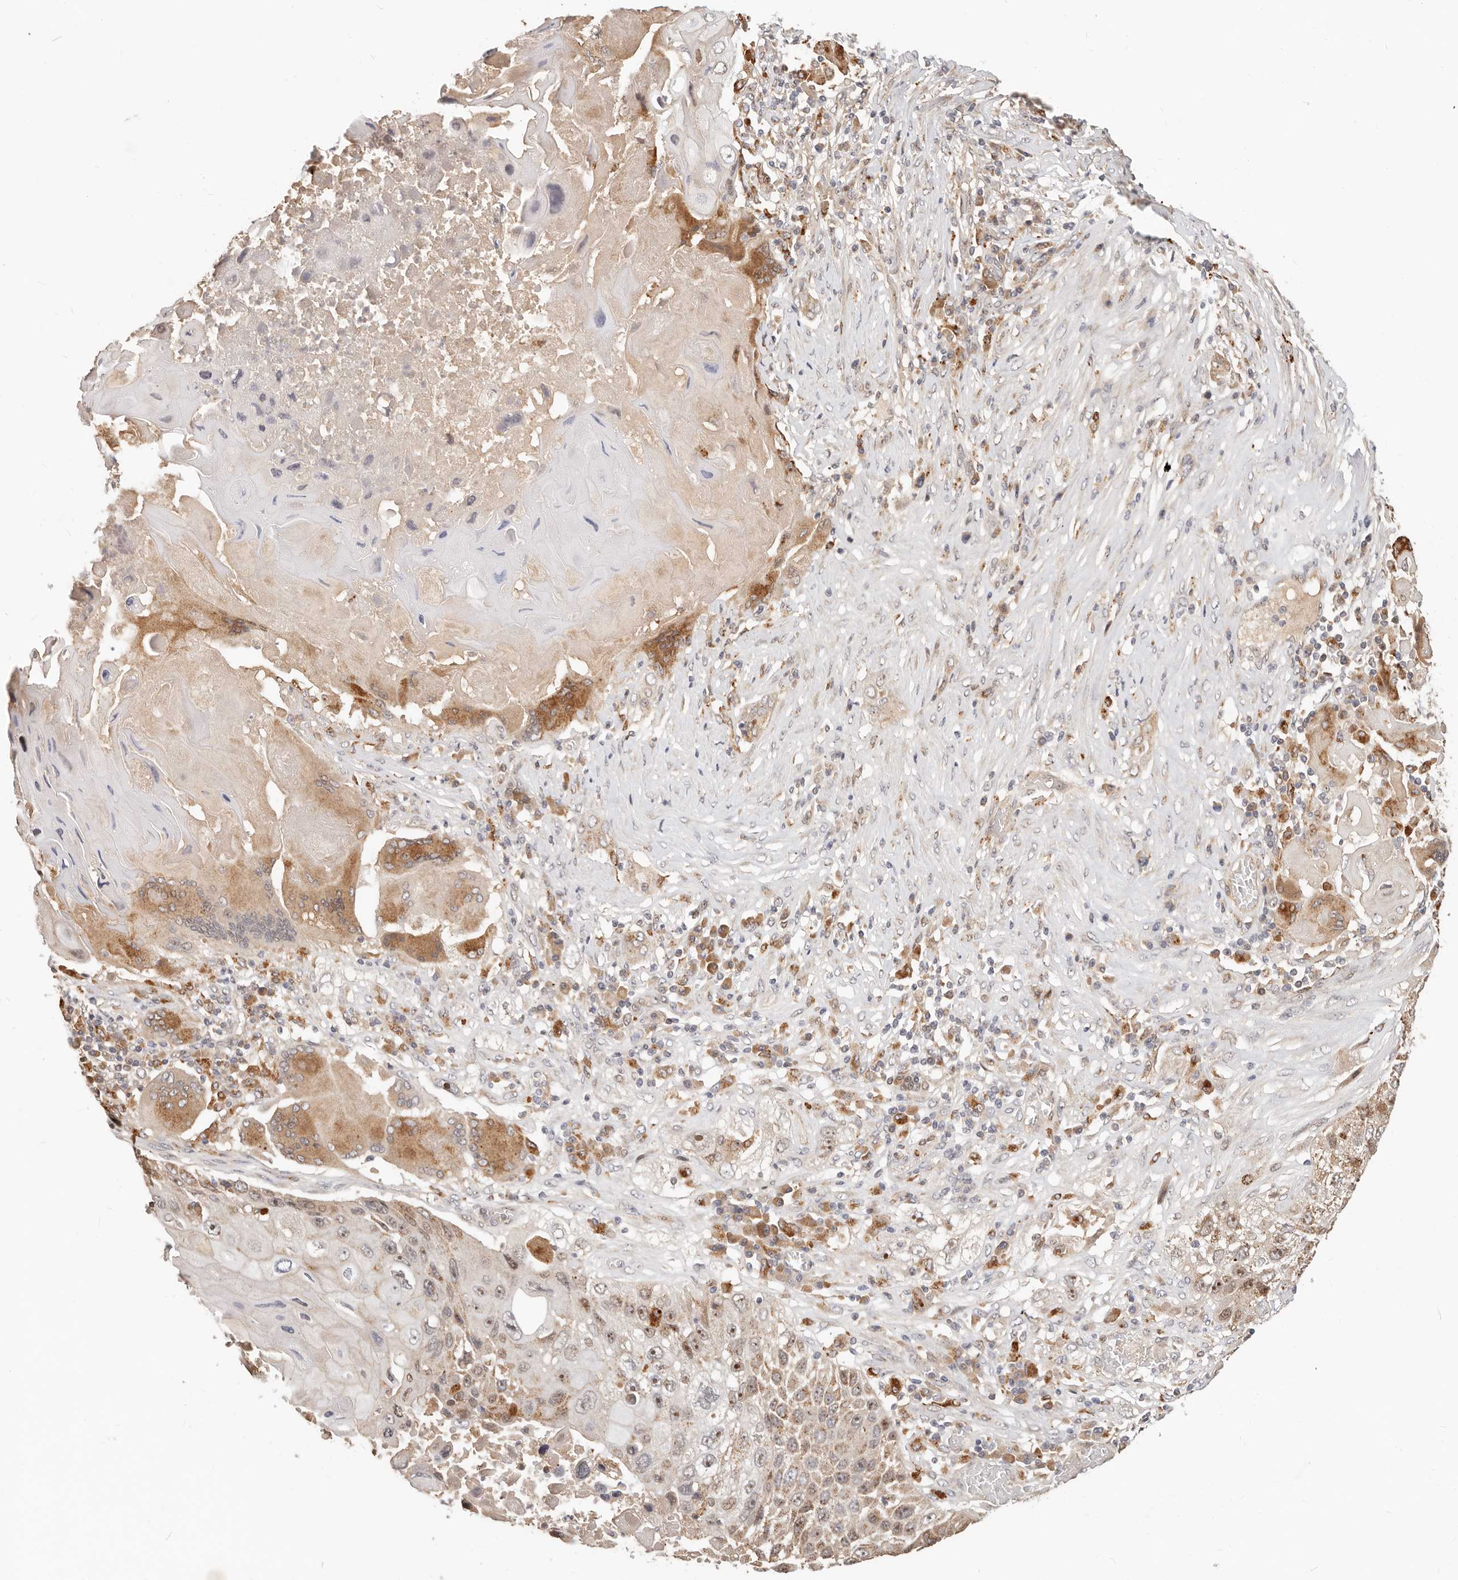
{"staining": {"intensity": "moderate", "quantity": ">75%", "location": "cytoplasmic/membranous,nuclear"}, "tissue": "lung cancer", "cell_type": "Tumor cells", "image_type": "cancer", "snomed": [{"axis": "morphology", "description": "Squamous cell carcinoma, NOS"}, {"axis": "topography", "description": "Lung"}], "caption": "A histopathology image showing moderate cytoplasmic/membranous and nuclear staining in approximately >75% of tumor cells in squamous cell carcinoma (lung), as visualized by brown immunohistochemical staining.", "gene": "ZRANB1", "patient": {"sex": "male", "age": 61}}